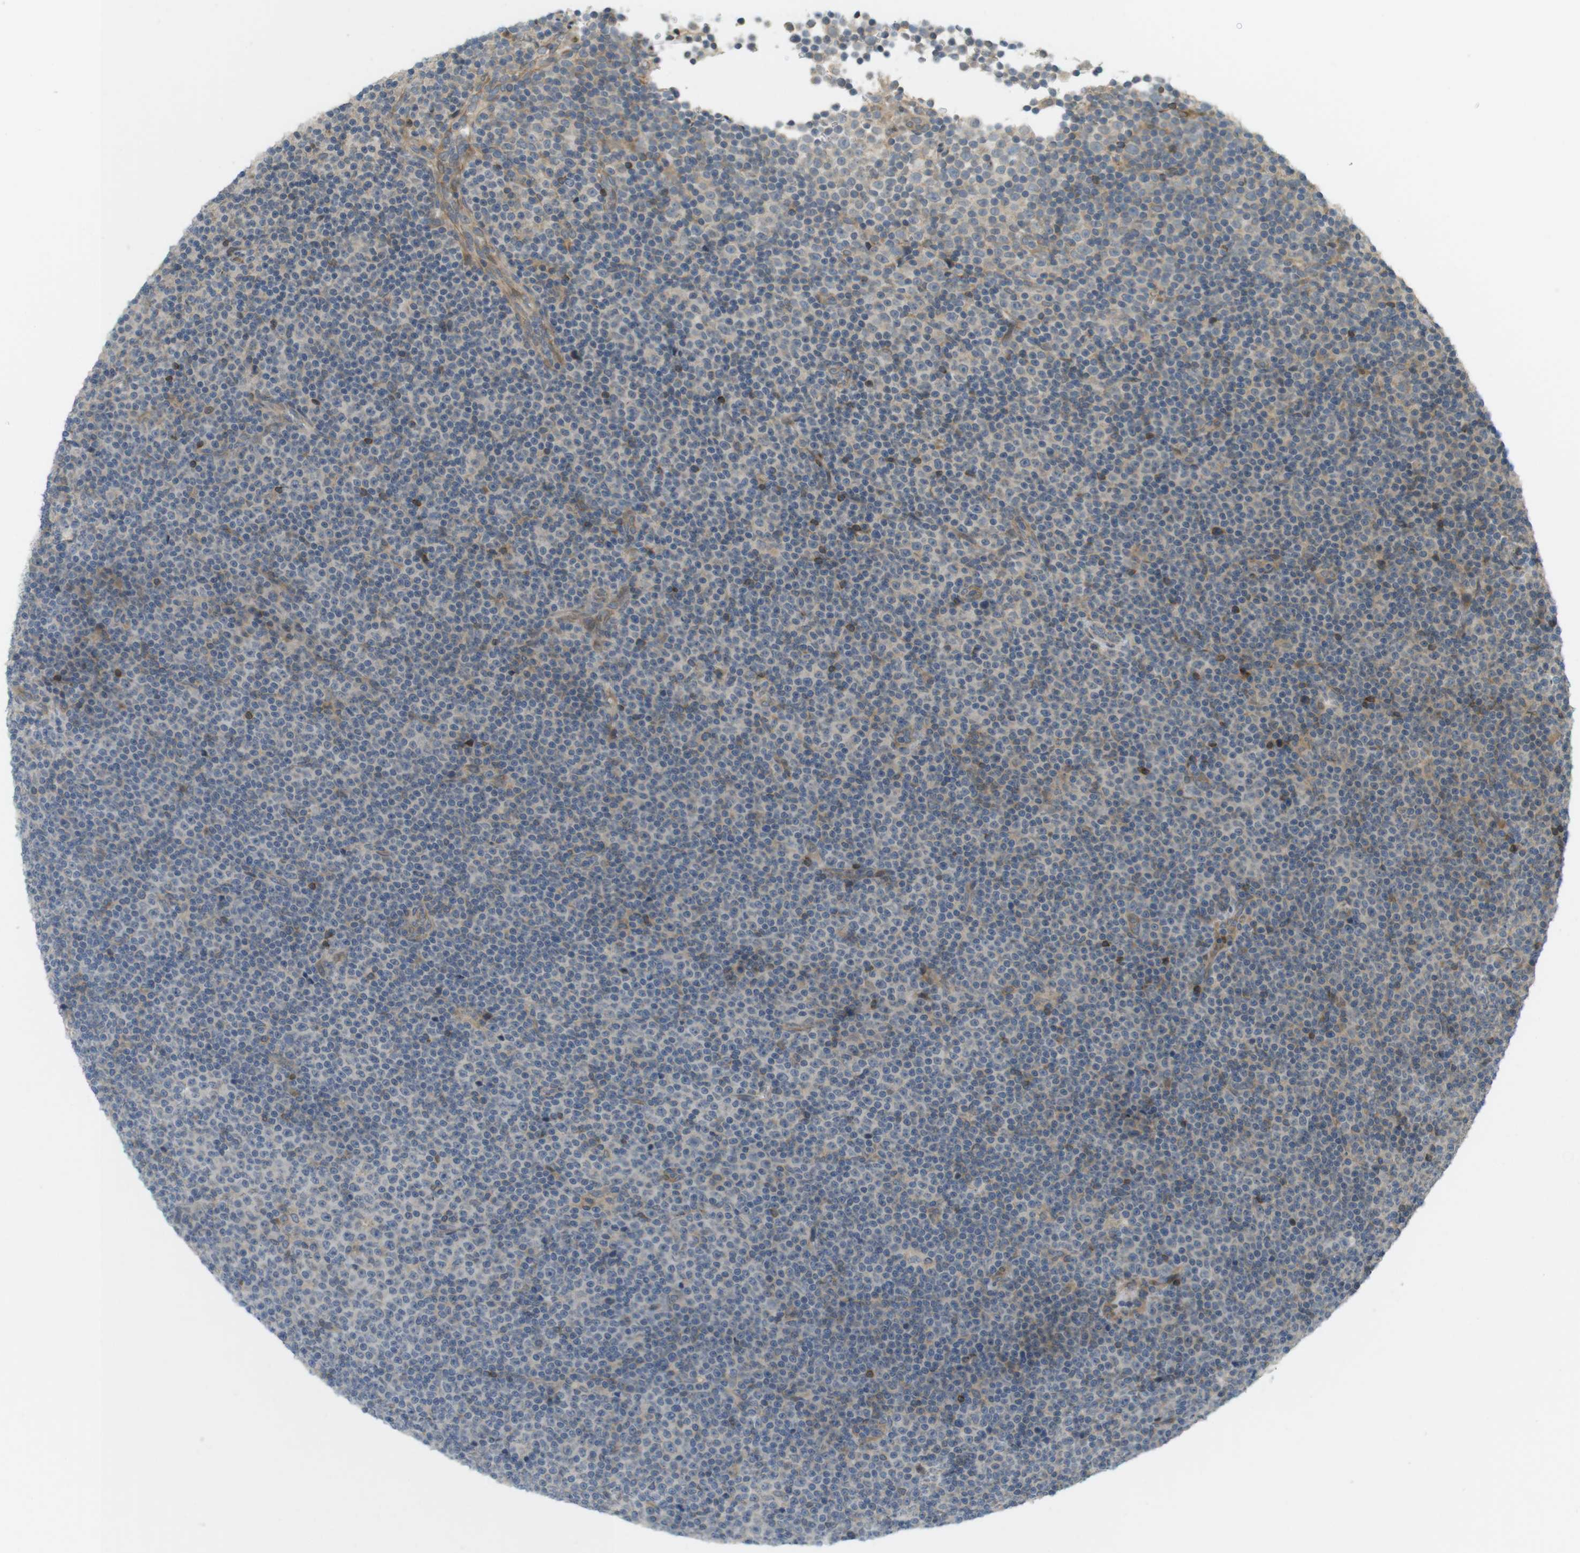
{"staining": {"intensity": "negative", "quantity": "none", "location": "none"}, "tissue": "lymphoma", "cell_type": "Tumor cells", "image_type": "cancer", "snomed": [{"axis": "morphology", "description": "Malignant lymphoma, non-Hodgkin's type, Low grade"}, {"axis": "topography", "description": "Lymph node"}], "caption": "Lymphoma was stained to show a protein in brown. There is no significant positivity in tumor cells.", "gene": "CLRN3", "patient": {"sex": "female", "age": 67}}